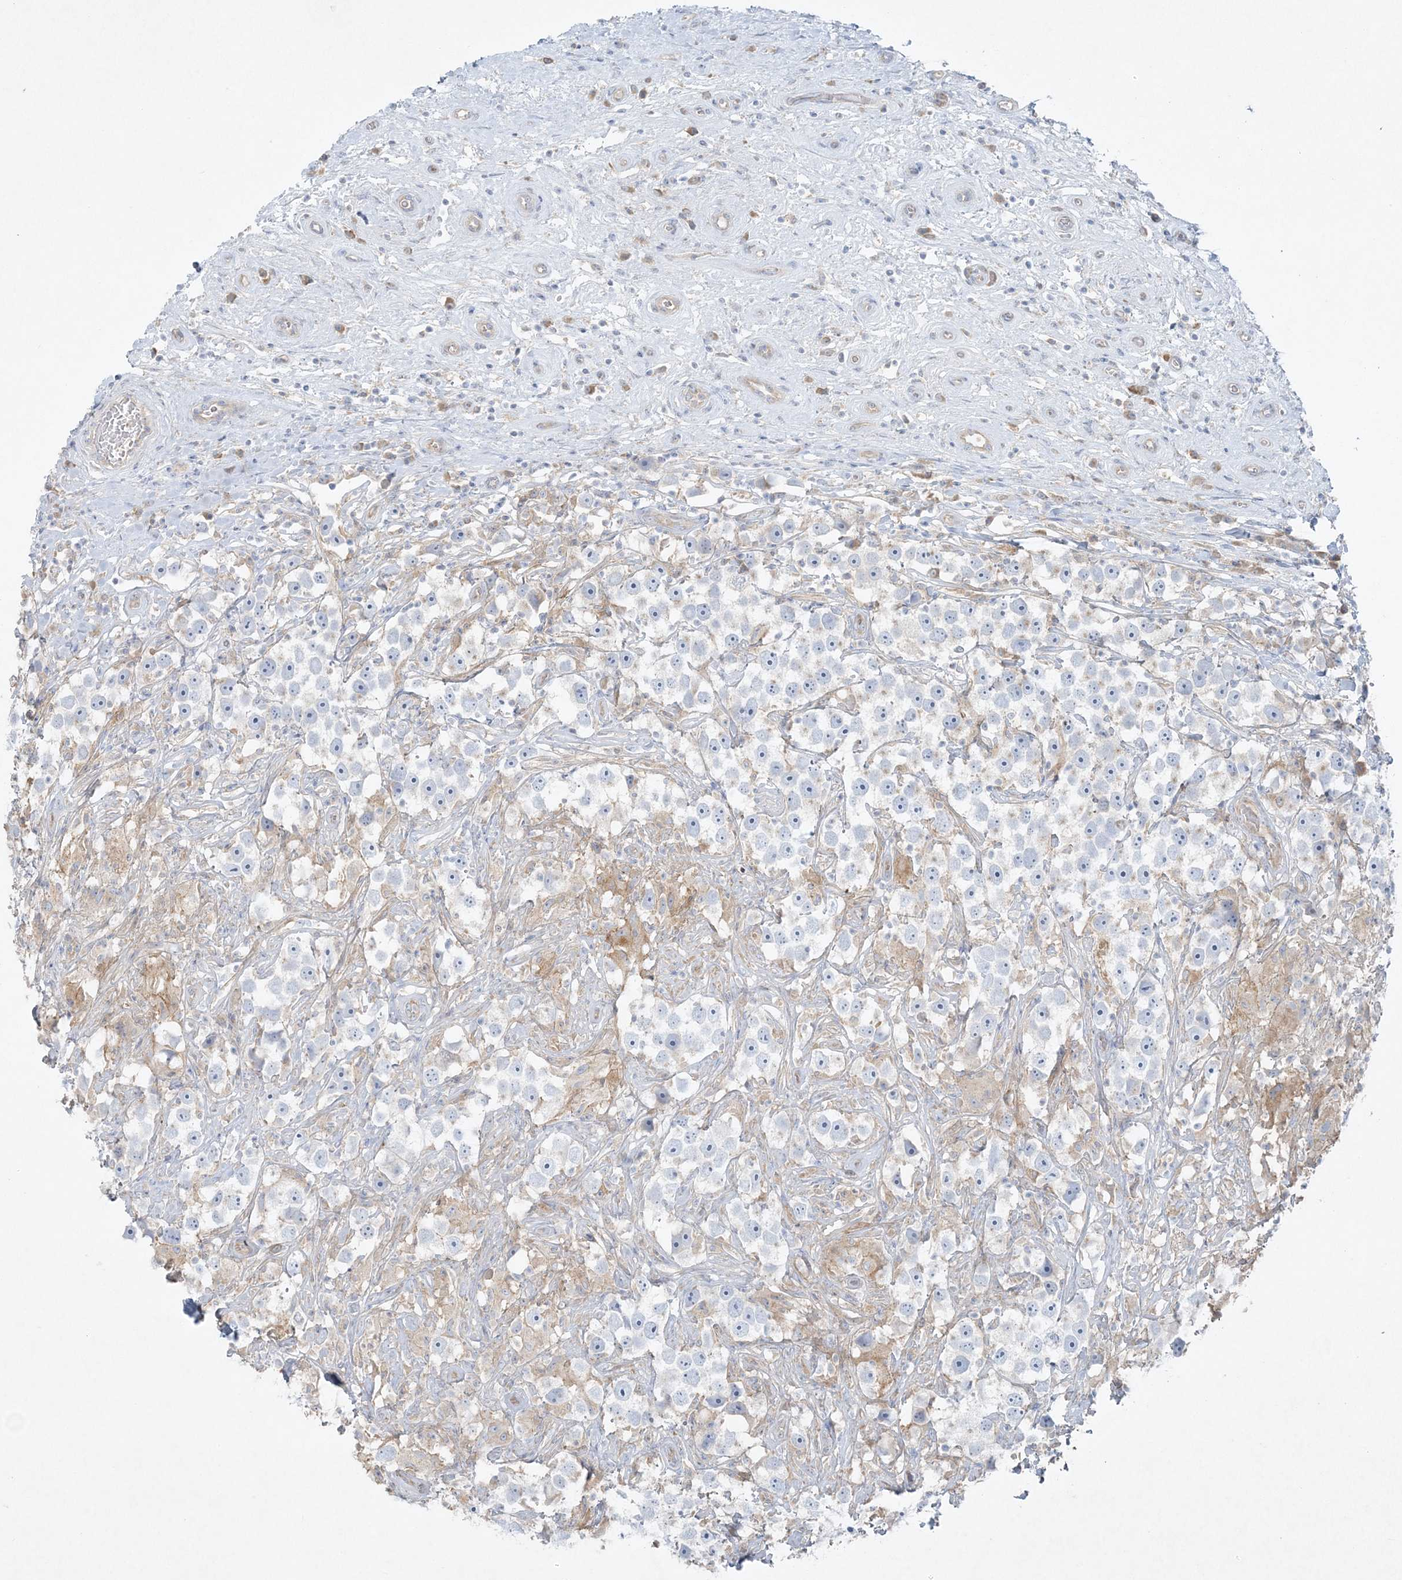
{"staining": {"intensity": "negative", "quantity": "none", "location": "none"}, "tissue": "testis cancer", "cell_type": "Tumor cells", "image_type": "cancer", "snomed": [{"axis": "morphology", "description": "Seminoma, NOS"}, {"axis": "topography", "description": "Testis"}], "caption": "Photomicrograph shows no protein expression in tumor cells of testis cancer tissue.", "gene": "ATP11A", "patient": {"sex": "male", "age": 49}}